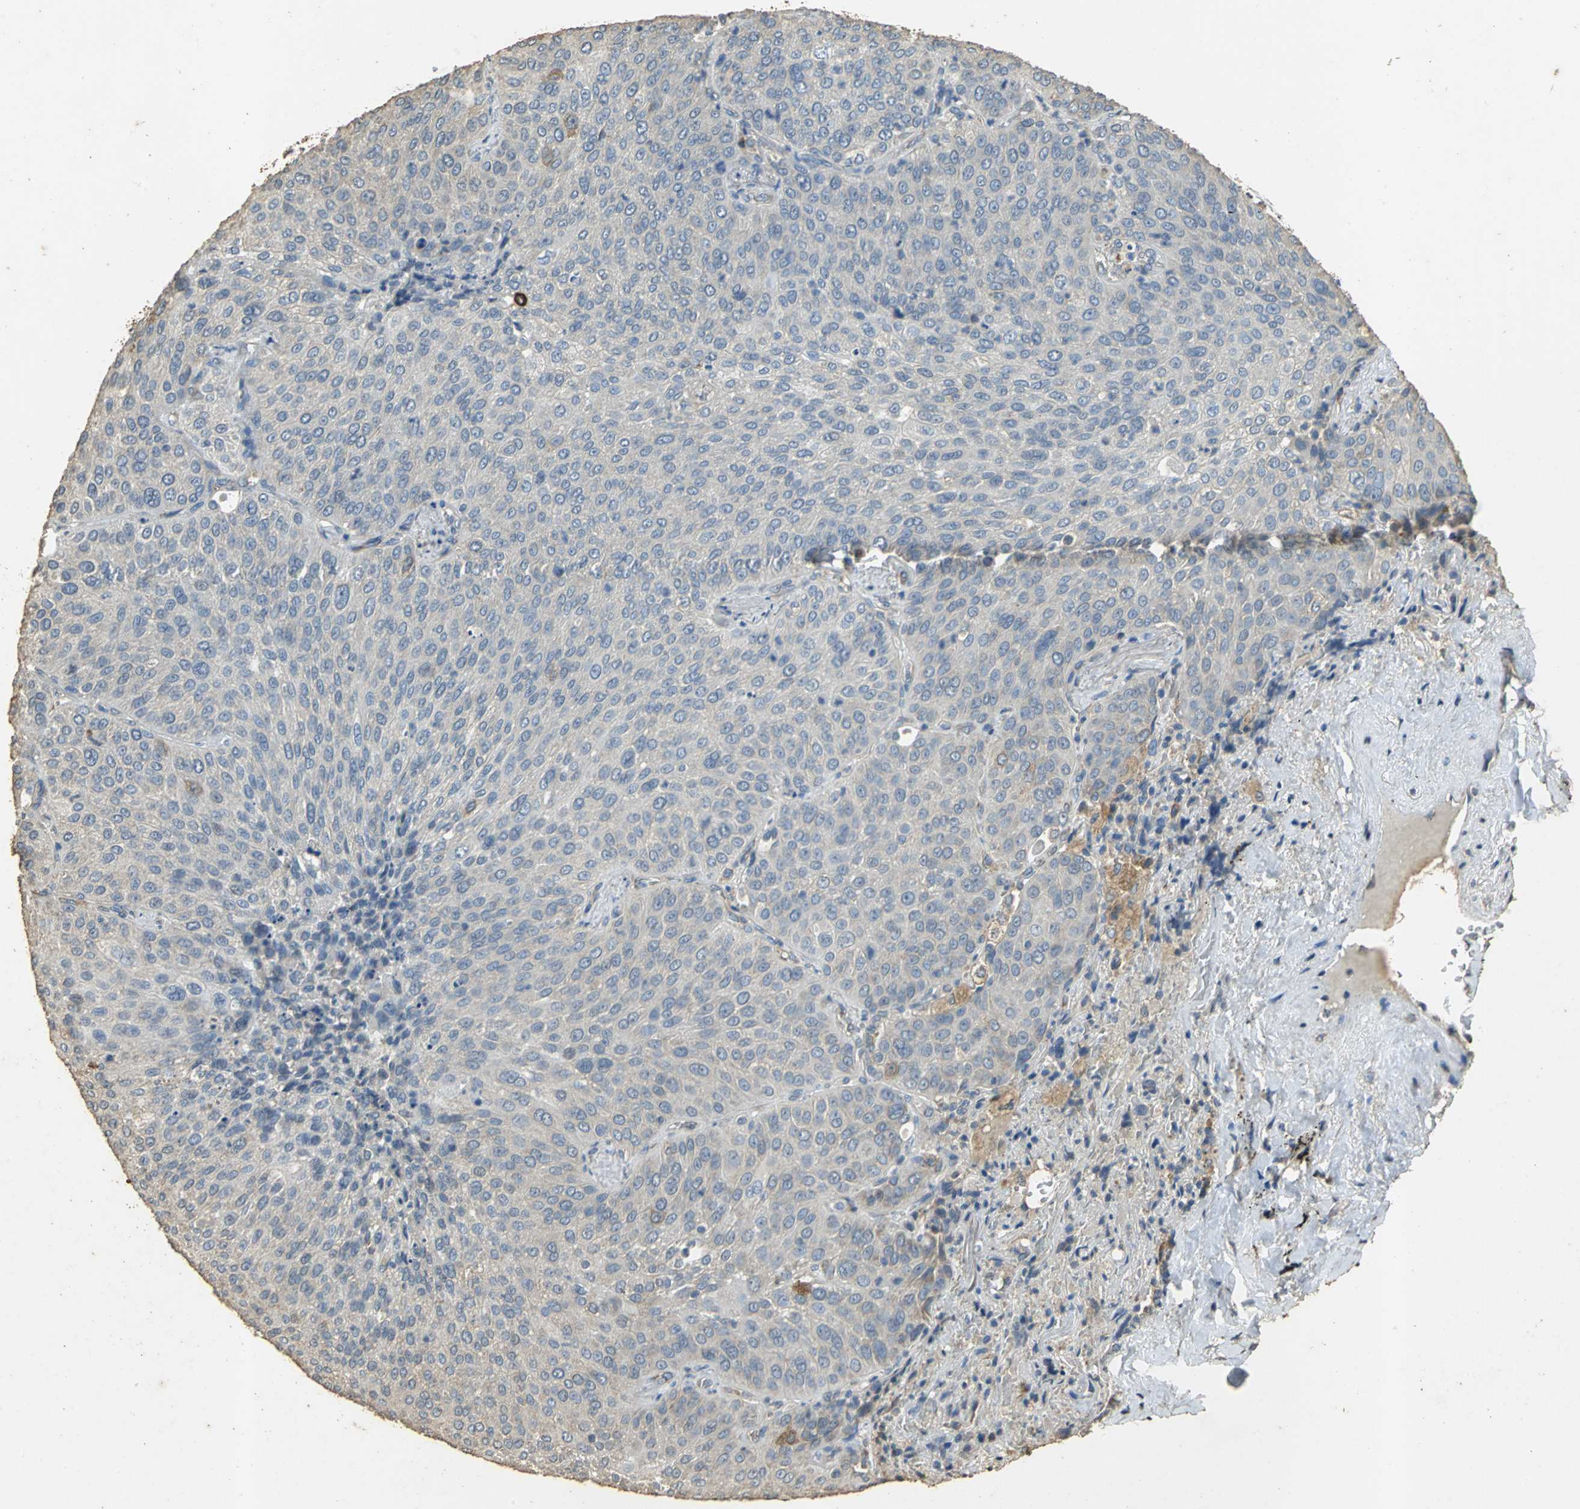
{"staining": {"intensity": "weak", "quantity": "25%-75%", "location": "cytoplasmic/membranous"}, "tissue": "lung cancer", "cell_type": "Tumor cells", "image_type": "cancer", "snomed": [{"axis": "morphology", "description": "Squamous cell carcinoma, NOS"}, {"axis": "topography", "description": "Lung"}], "caption": "This micrograph displays IHC staining of lung cancer (squamous cell carcinoma), with low weak cytoplasmic/membranous staining in about 25%-75% of tumor cells.", "gene": "ACSL4", "patient": {"sex": "male", "age": 54}}